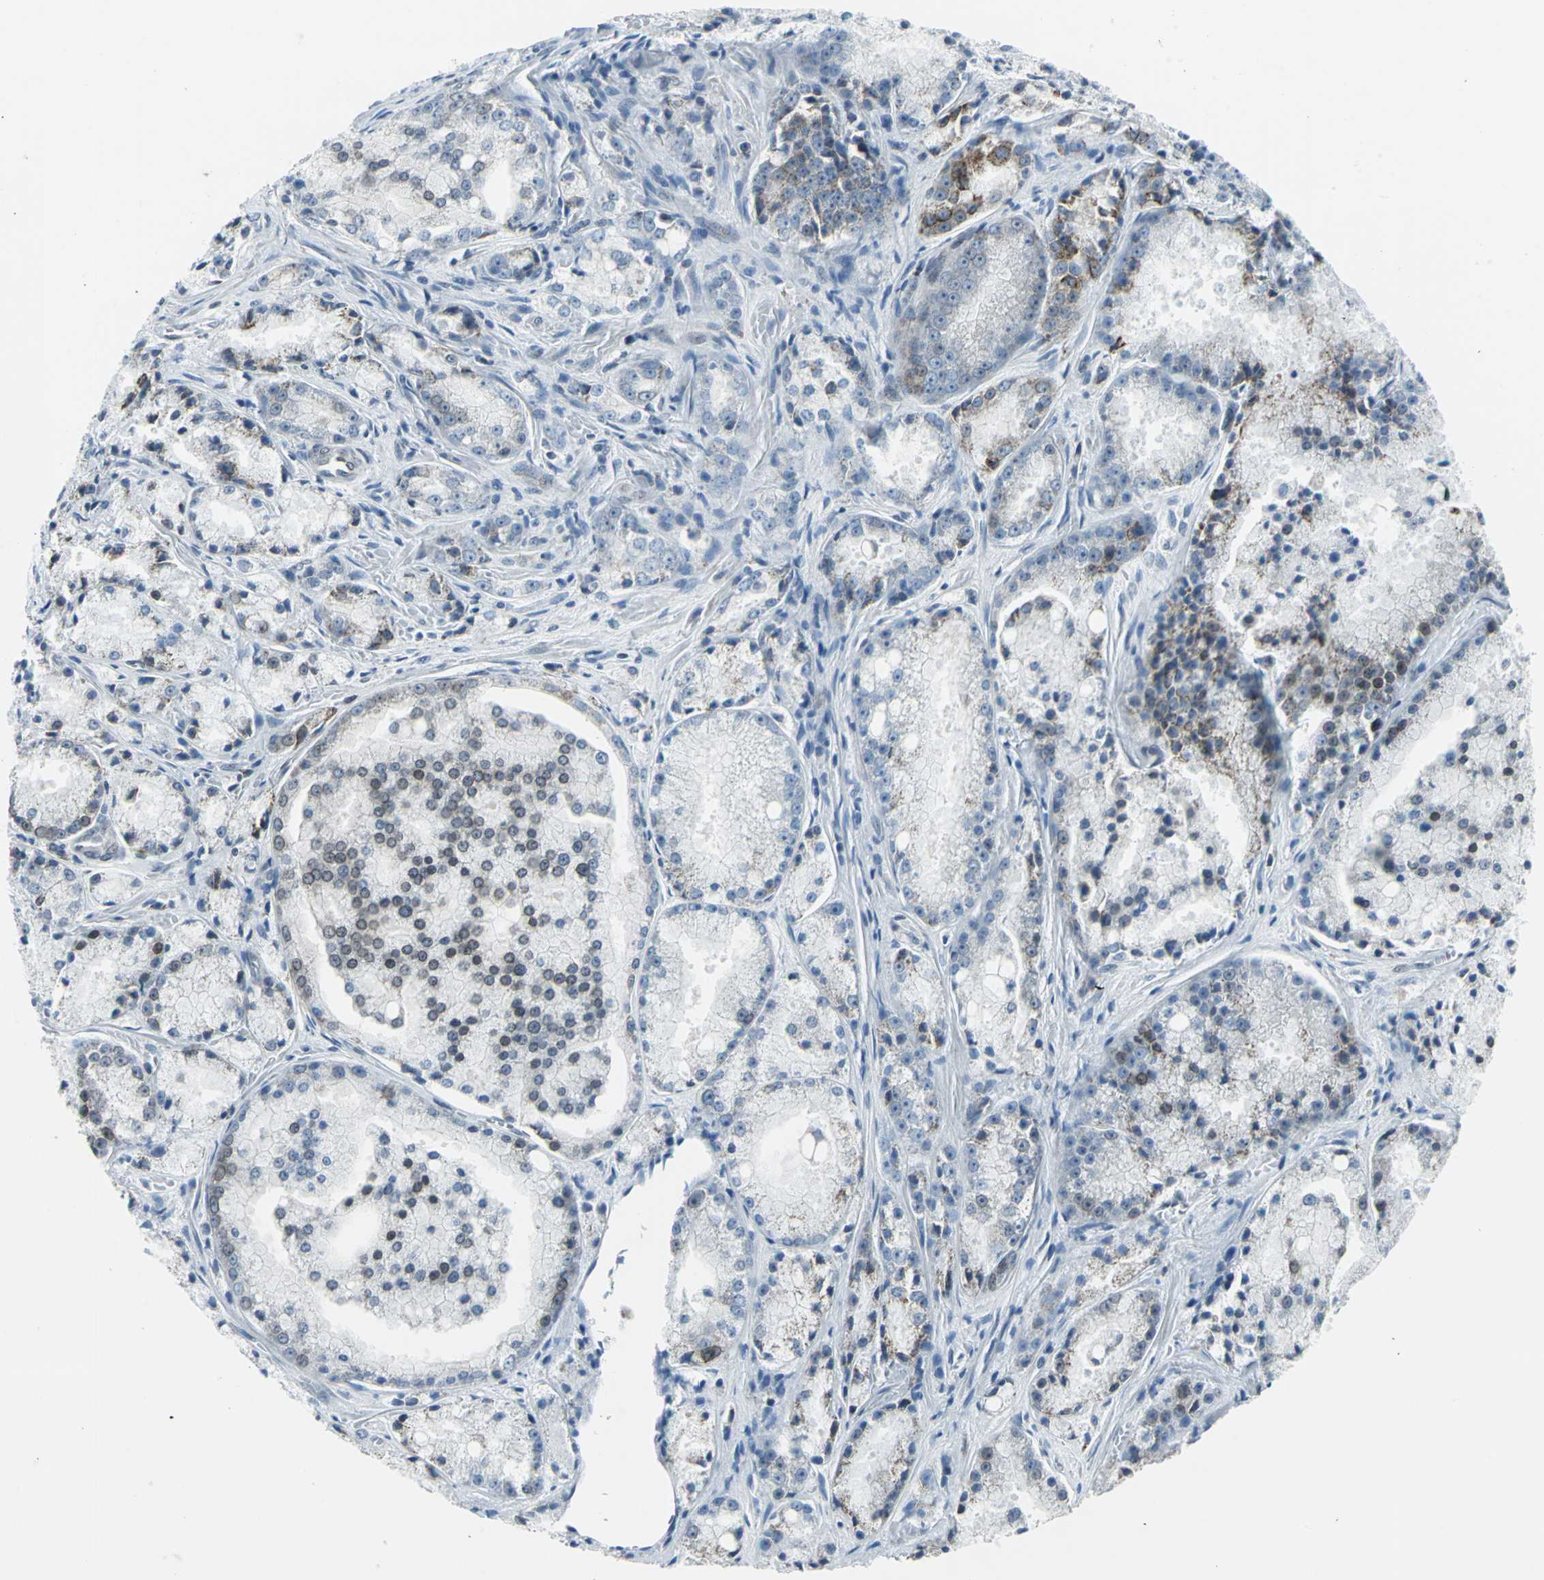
{"staining": {"intensity": "weak", "quantity": "<25%", "location": "cytoplasmic/membranous,nuclear"}, "tissue": "prostate cancer", "cell_type": "Tumor cells", "image_type": "cancer", "snomed": [{"axis": "morphology", "description": "Adenocarcinoma, Low grade"}, {"axis": "topography", "description": "Prostate"}], "caption": "DAB immunohistochemical staining of human prostate cancer exhibits no significant staining in tumor cells. (Stains: DAB (3,3'-diaminobenzidine) IHC with hematoxylin counter stain, Microscopy: brightfield microscopy at high magnification).", "gene": "SNUPN", "patient": {"sex": "male", "age": 64}}